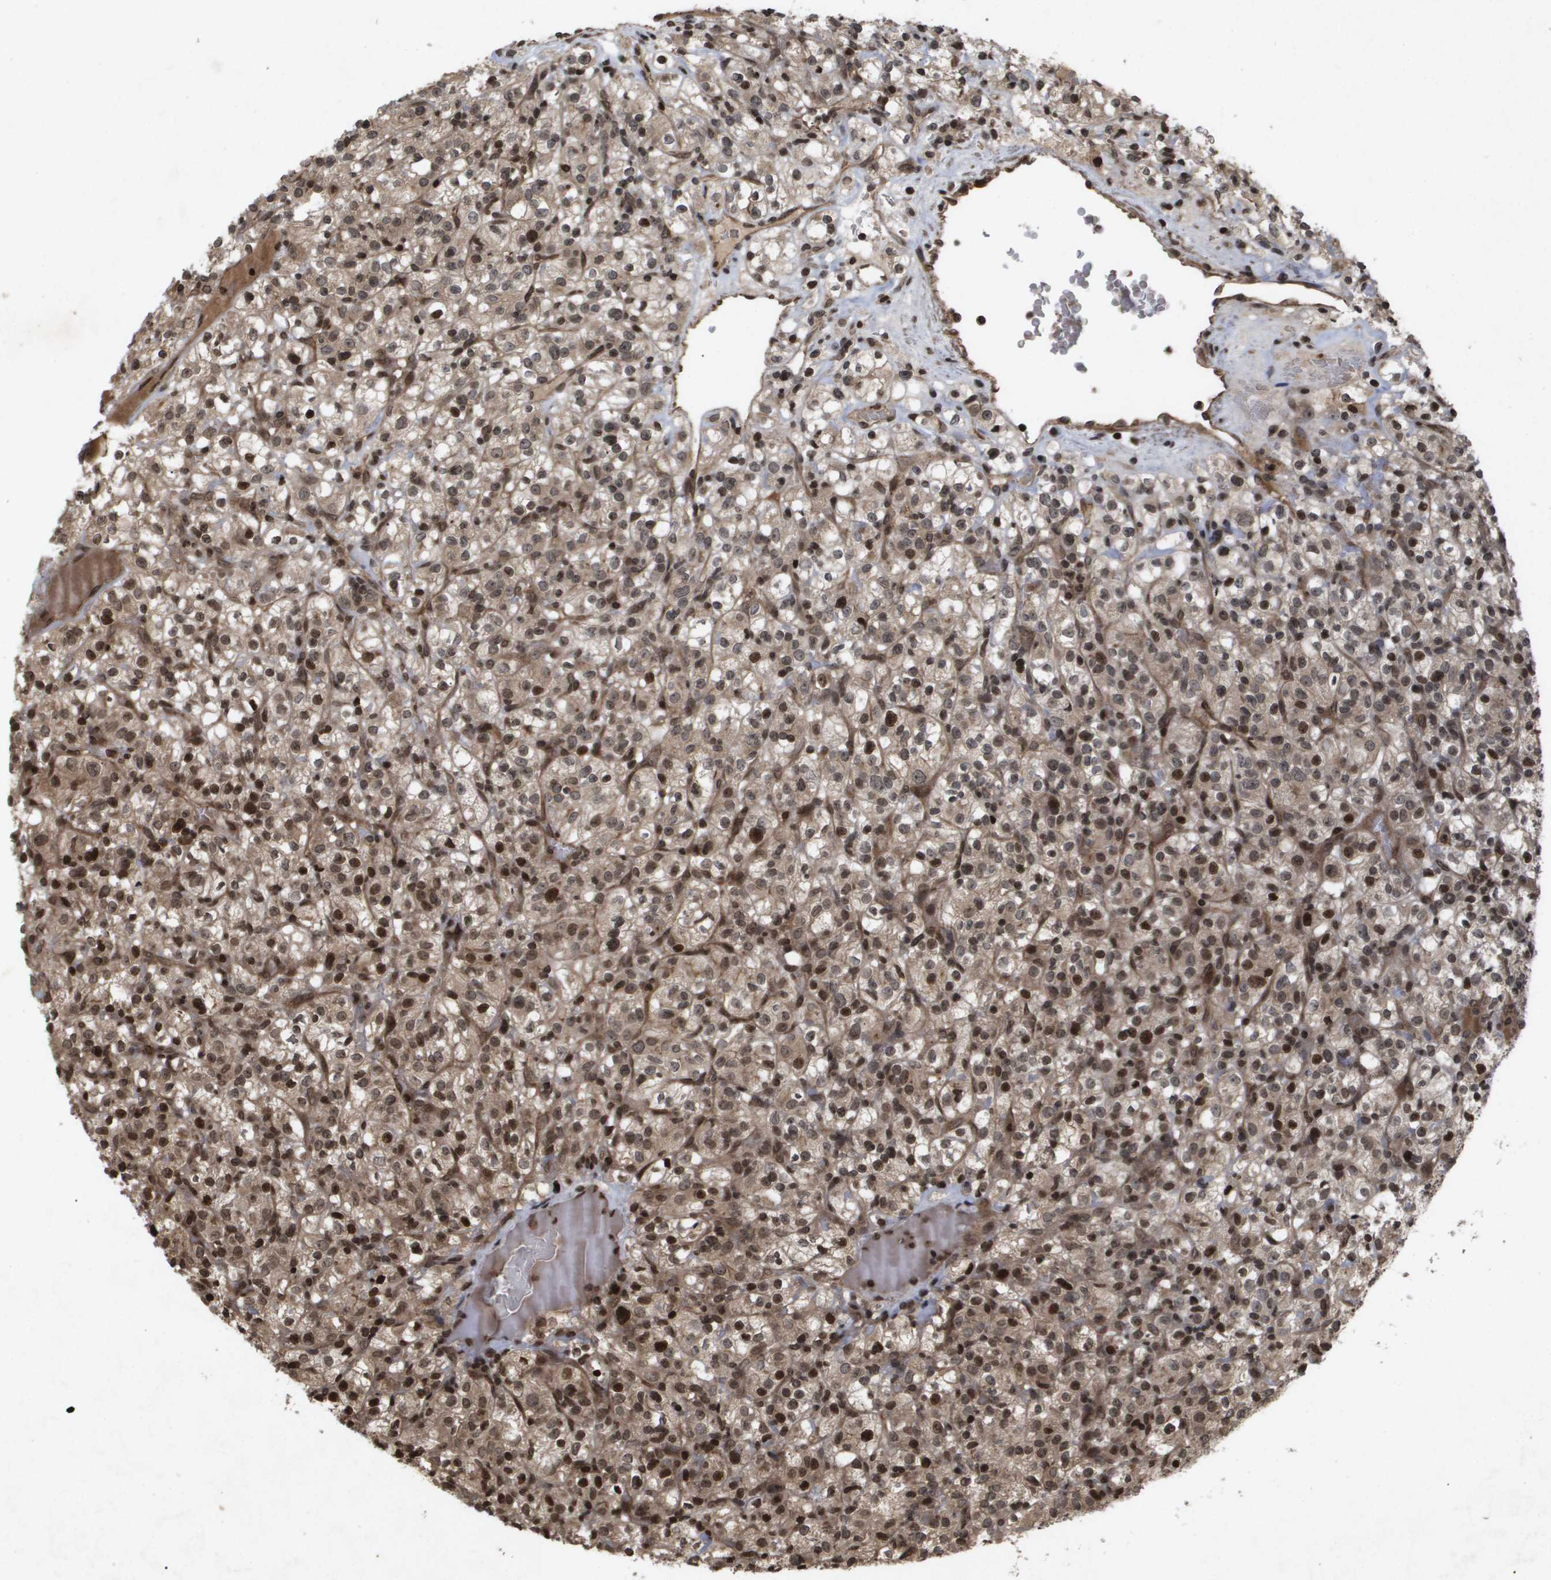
{"staining": {"intensity": "moderate", "quantity": ">75%", "location": "cytoplasmic/membranous,nuclear"}, "tissue": "renal cancer", "cell_type": "Tumor cells", "image_type": "cancer", "snomed": [{"axis": "morphology", "description": "Normal tissue, NOS"}, {"axis": "morphology", "description": "Adenocarcinoma, NOS"}, {"axis": "topography", "description": "Kidney"}], "caption": "Immunohistochemistry (IHC) photomicrograph of renal cancer (adenocarcinoma) stained for a protein (brown), which displays medium levels of moderate cytoplasmic/membranous and nuclear staining in approximately >75% of tumor cells.", "gene": "HSPA6", "patient": {"sex": "female", "age": 72}}